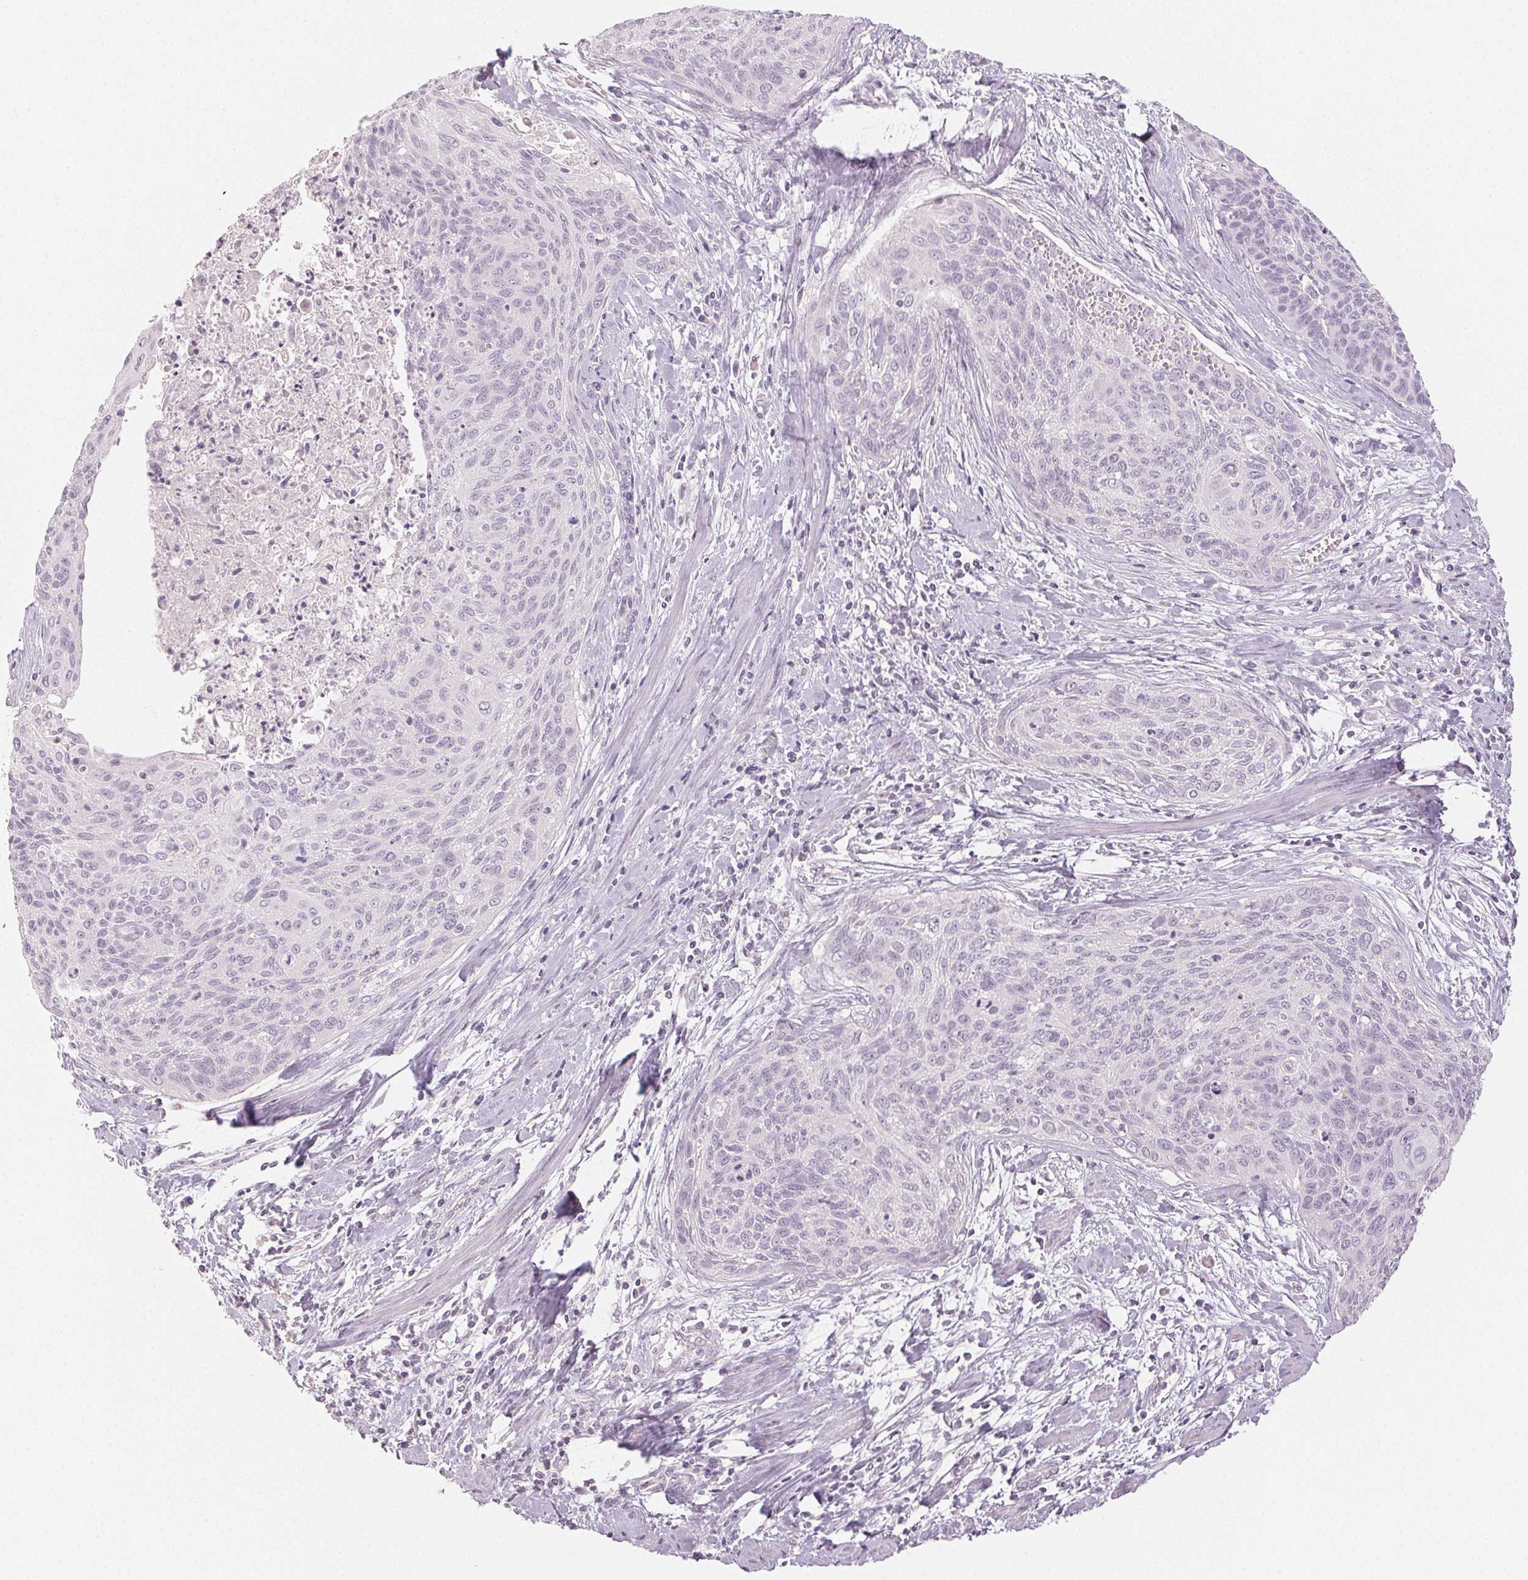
{"staining": {"intensity": "negative", "quantity": "none", "location": "none"}, "tissue": "cervical cancer", "cell_type": "Tumor cells", "image_type": "cancer", "snomed": [{"axis": "morphology", "description": "Squamous cell carcinoma, NOS"}, {"axis": "topography", "description": "Cervix"}], "caption": "High power microscopy histopathology image of an IHC image of cervical cancer (squamous cell carcinoma), revealing no significant staining in tumor cells.", "gene": "LVRN", "patient": {"sex": "female", "age": 55}}